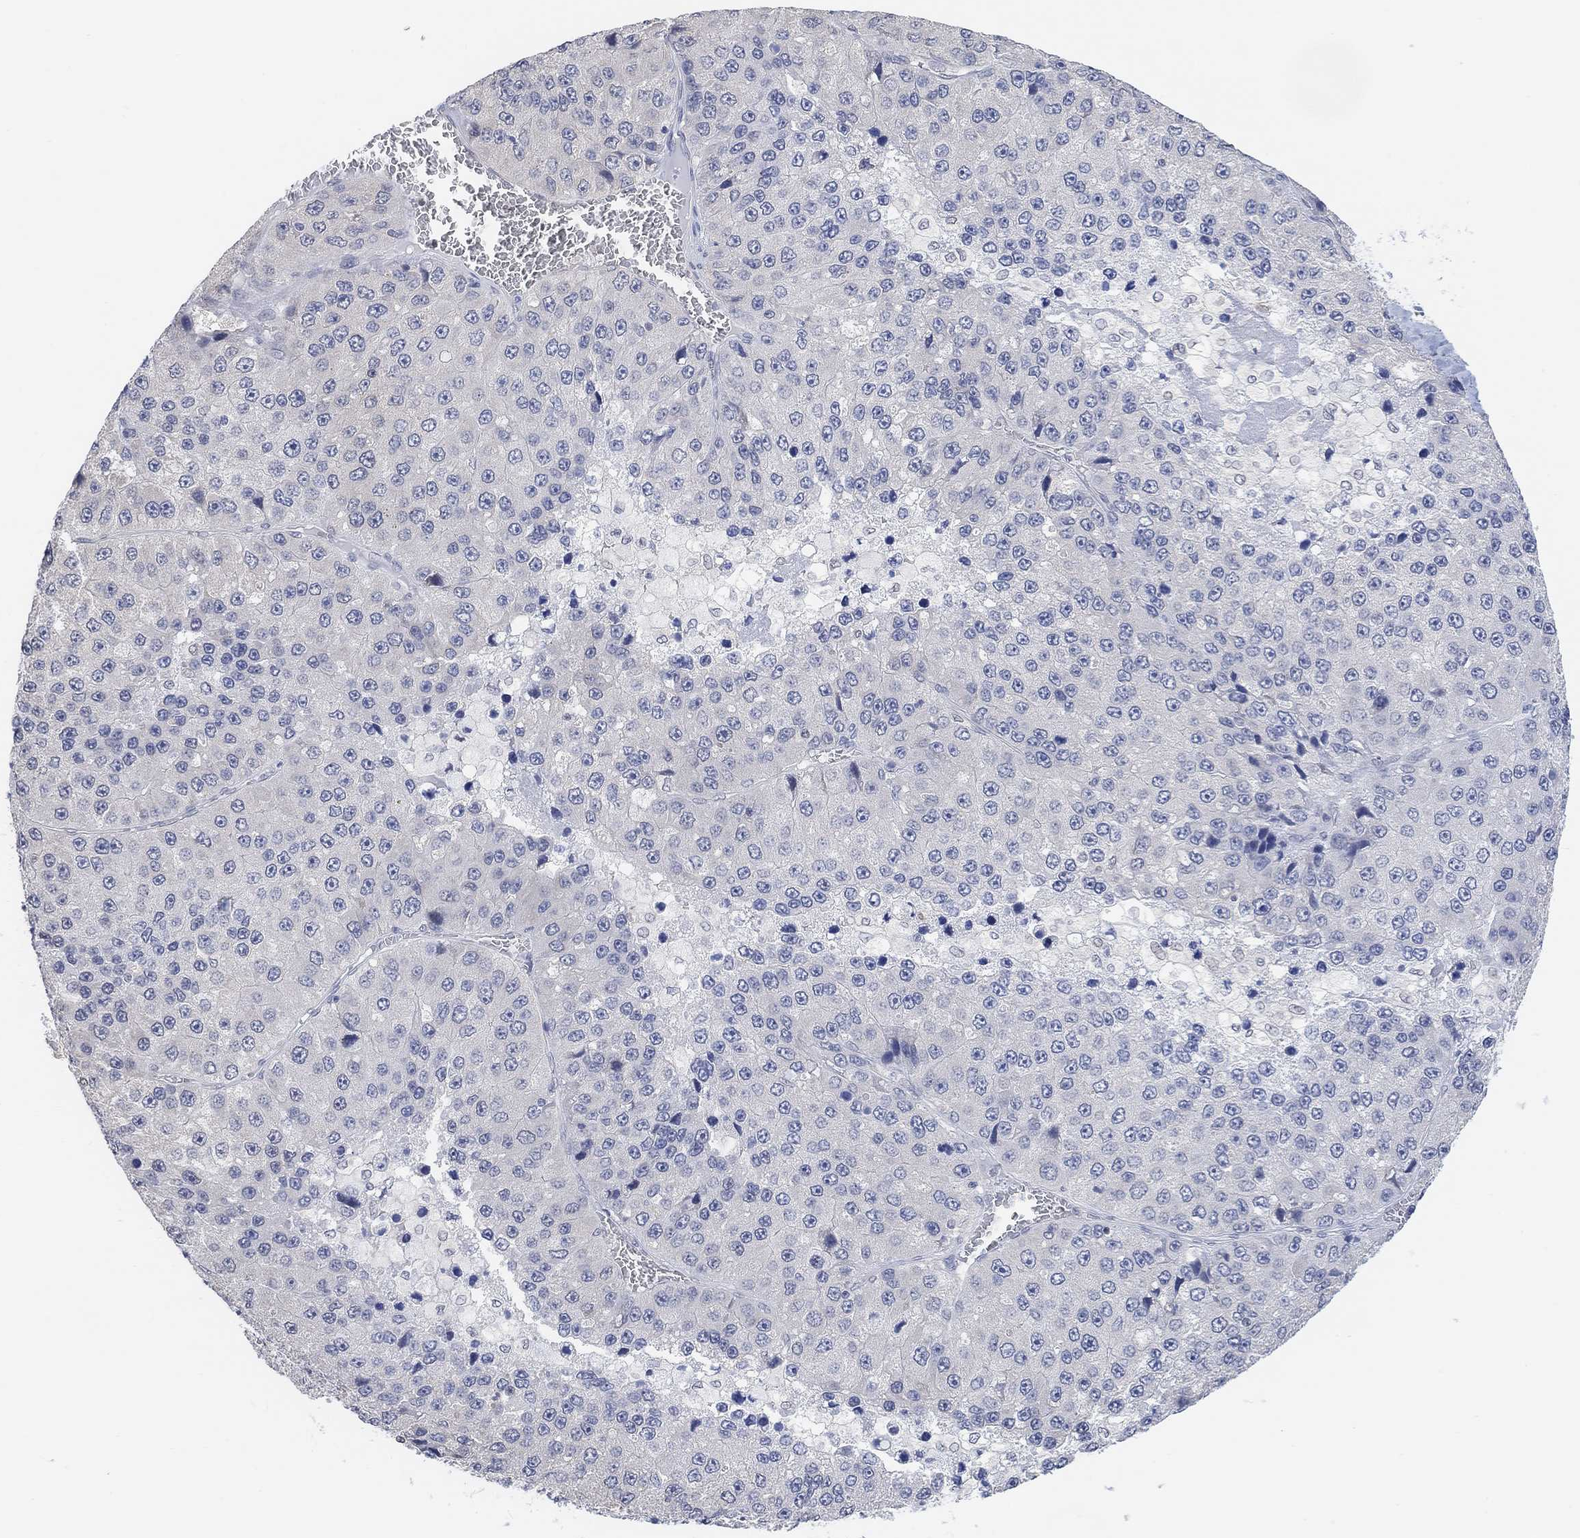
{"staining": {"intensity": "negative", "quantity": "none", "location": "none"}, "tissue": "liver cancer", "cell_type": "Tumor cells", "image_type": "cancer", "snomed": [{"axis": "morphology", "description": "Carcinoma, Hepatocellular, NOS"}, {"axis": "topography", "description": "Liver"}], "caption": "Liver cancer (hepatocellular carcinoma) was stained to show a protein in brown. There is no significant positivity in tumor cells.", "gene": "MUC1", "patient": {"sex": "female", "age": 73}}